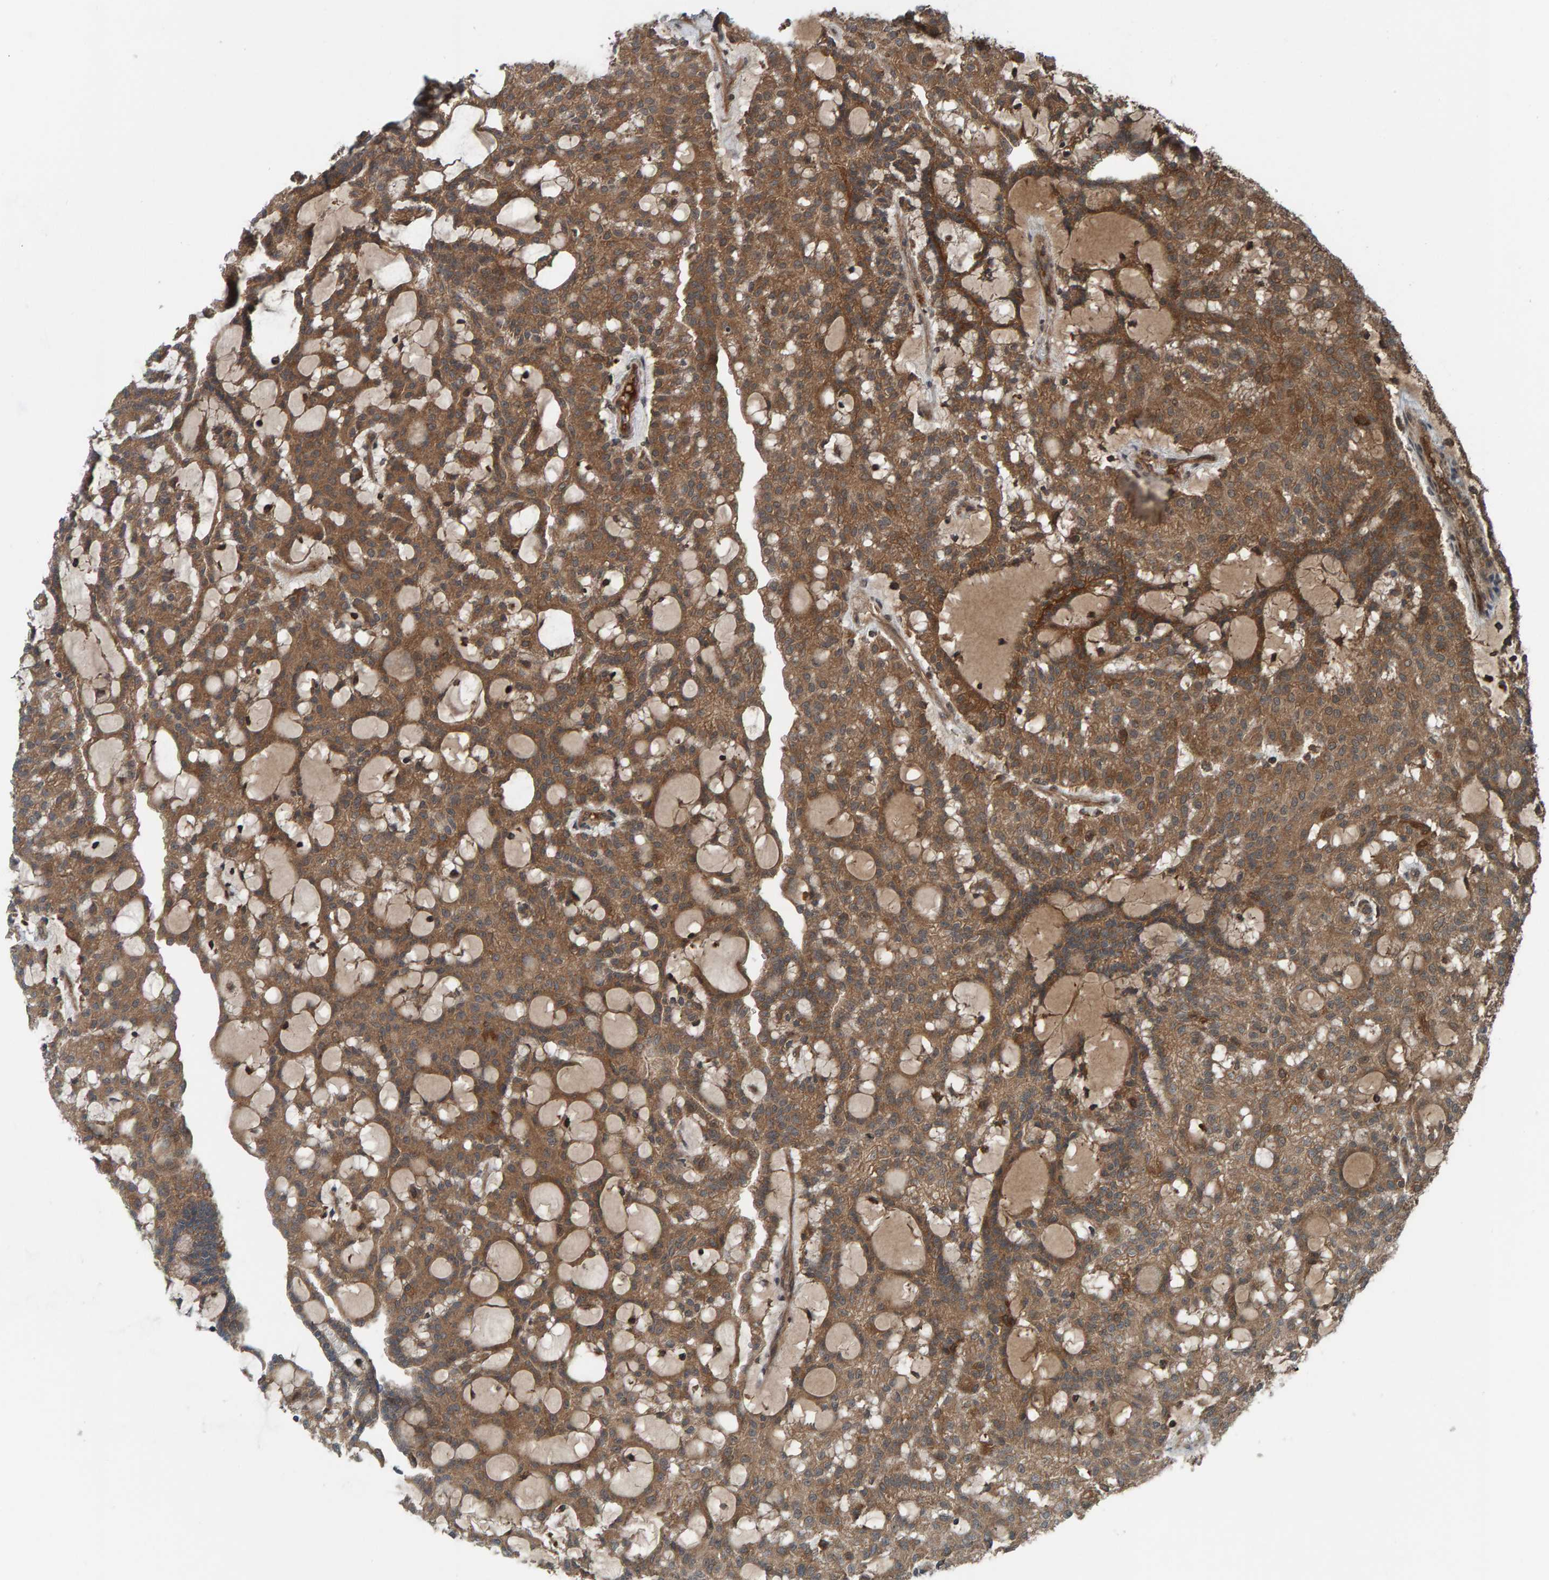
{"staining": {"intensity": "moderate", "quantity": ">75%", "location": "cytoplasmic/membranous"}, "tissue": "renal cancer", "cell_type": "Tumor cells", "image_type": "cancer", "snomed": [{"axis": "morphology", "description": "Adenocarcinoma, NOS"}, {"axis": "topography", "description": "Kidney"}], "caption": "IHC micrograph of neoplastic tissue: human renal cancer stained using IHC exhibits medium levels of moderate protein expression localized specifically in the cytoplasmic/membranous of tumor cells, appearing as a cytoplasmic/membranous brown color.", "gene": "CUEDC1", "patient": {"sex": "male", "age": 63}}